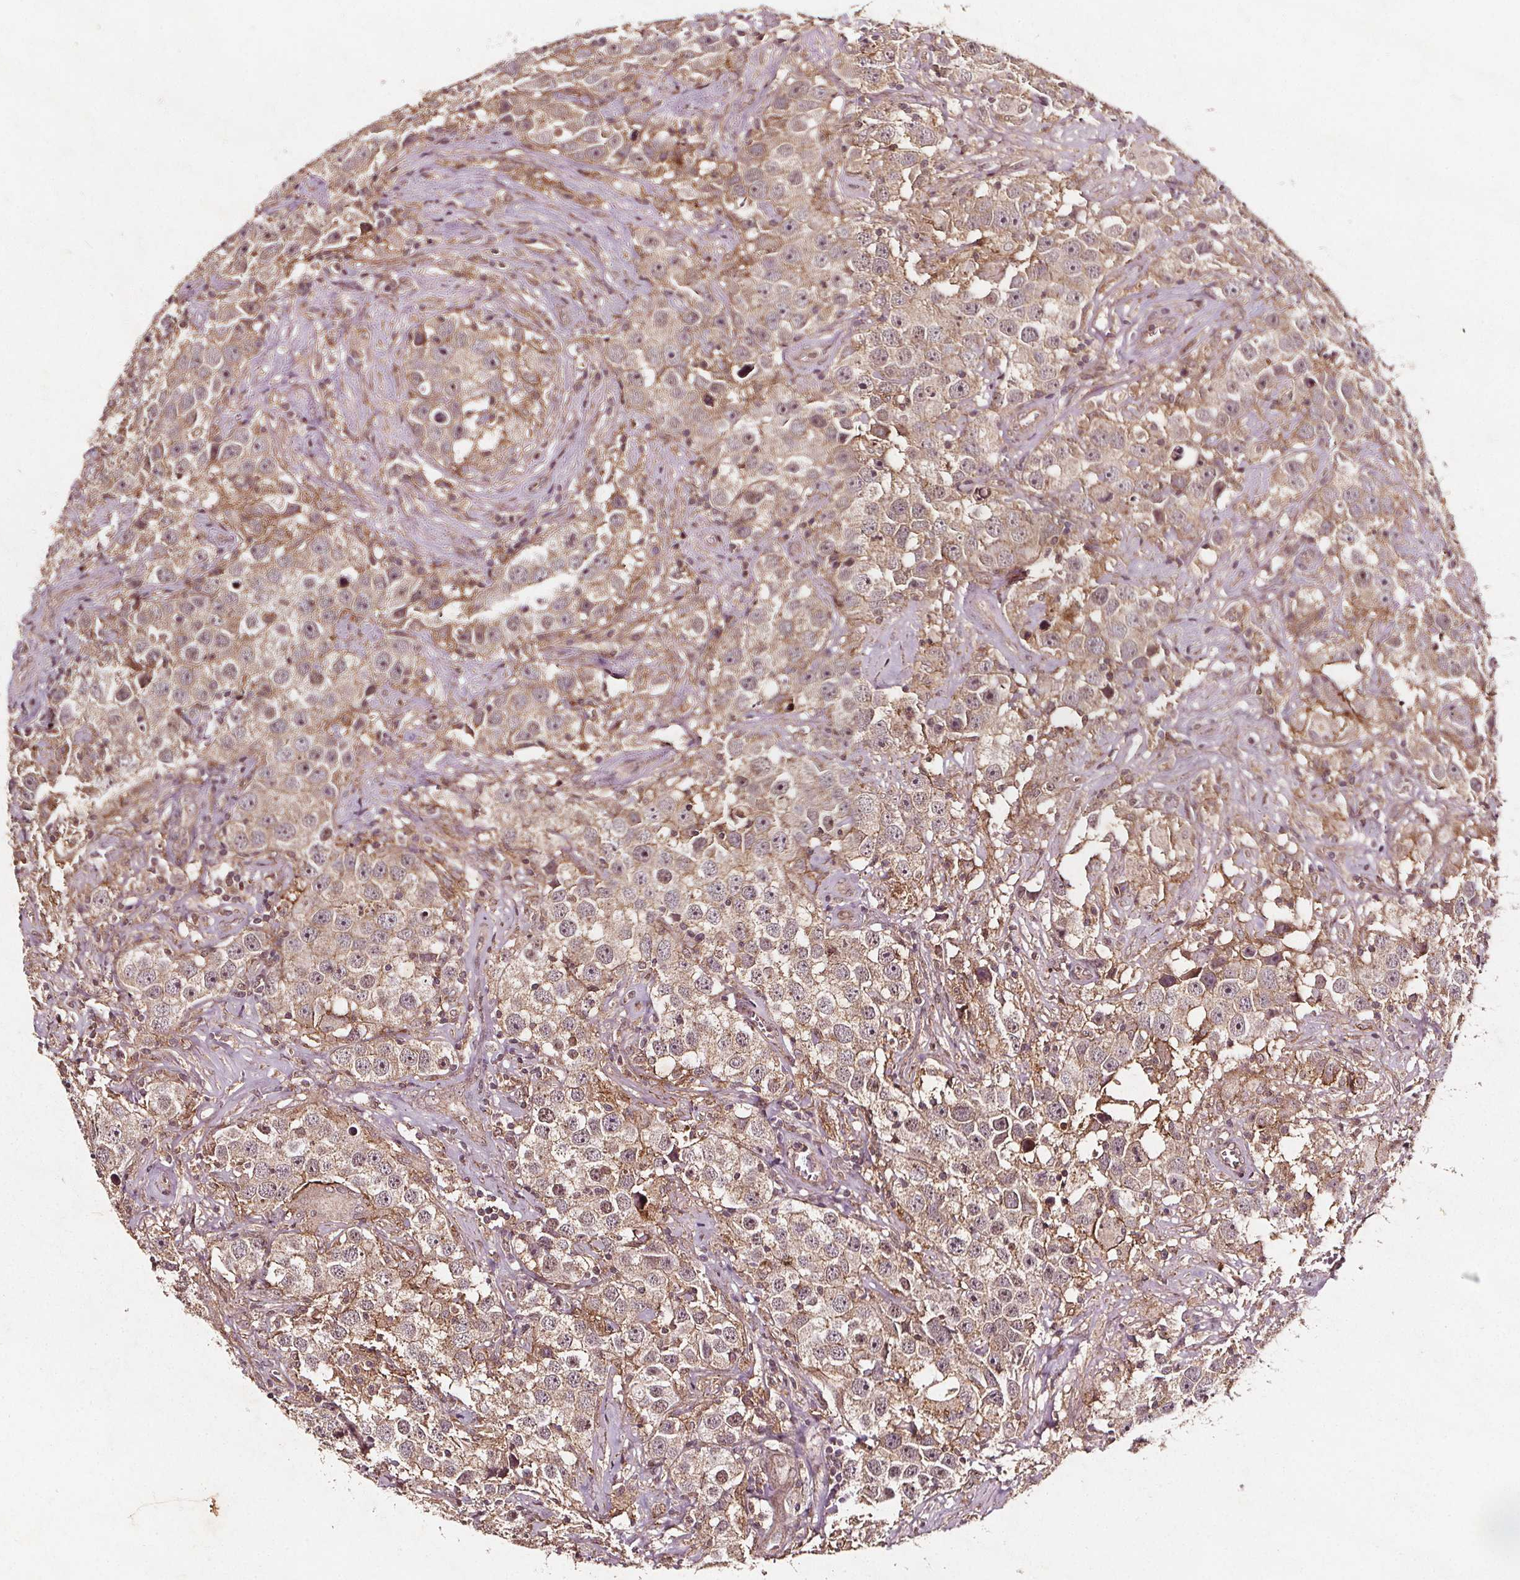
{"staining": {"intensity": "weak", "quantity": ">75%", "location": "cytoplasmic/membranous"}, "tissue": "testis cancer", "cell_type": "Tumor cells", "image_type": "cancer", "snomed": [{"axis": "morphology", "description": "Seminoma, NOS"}, {"axis": "topography", "description": "Testis"}], "caption": "IHC photomicrograph of neoplastic tissue: seminoma (testis) stained using IHC demonstrates low levels of weak protein expression localized specifically in the cytoplasmic/membranous of tumor cells, appearing as a cytoplasmic/membranous brown color.", "gene": "ABCA1", "patient": {"sex": "male", "age": 49}}